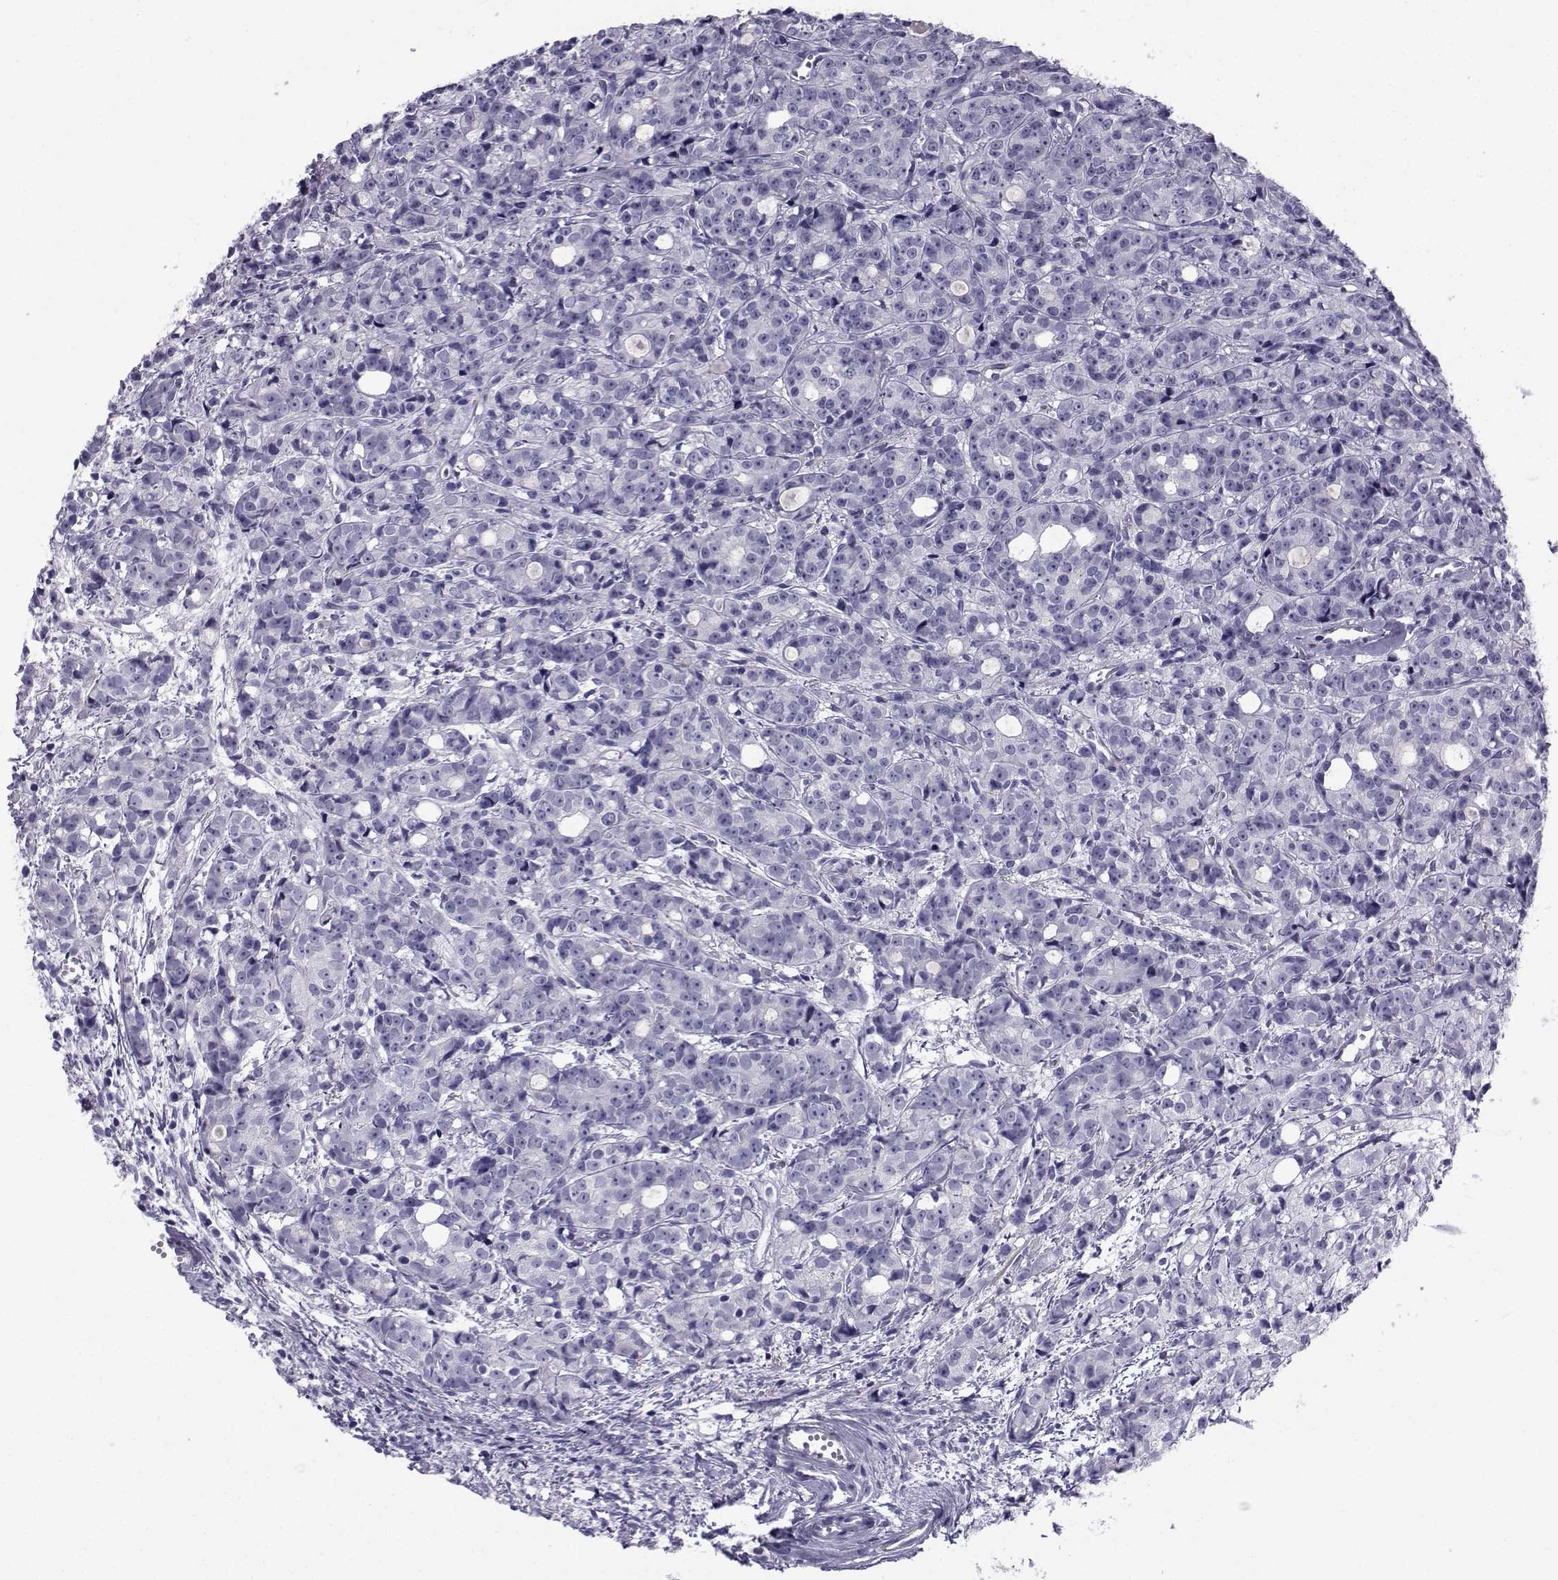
{"staining": {"intensity": "negative", "quantity": "none", "location": "none"}, "tissue": "prostate cancer", "cell_type": "Tumor cells", "image_type": "cancer", "snomed": [{"axis": "morphology", "description": "Adenocarcinoma, Medium grade"}, {"axis": "topography", "description": "Prostate"}], "caption": "A histopathology image of human medium-grade adenocarcinoma (prostate) is negative for staining in tumor cells.", "gene": "SPANXD", "patient": {"sex": "male", "age": 74}}